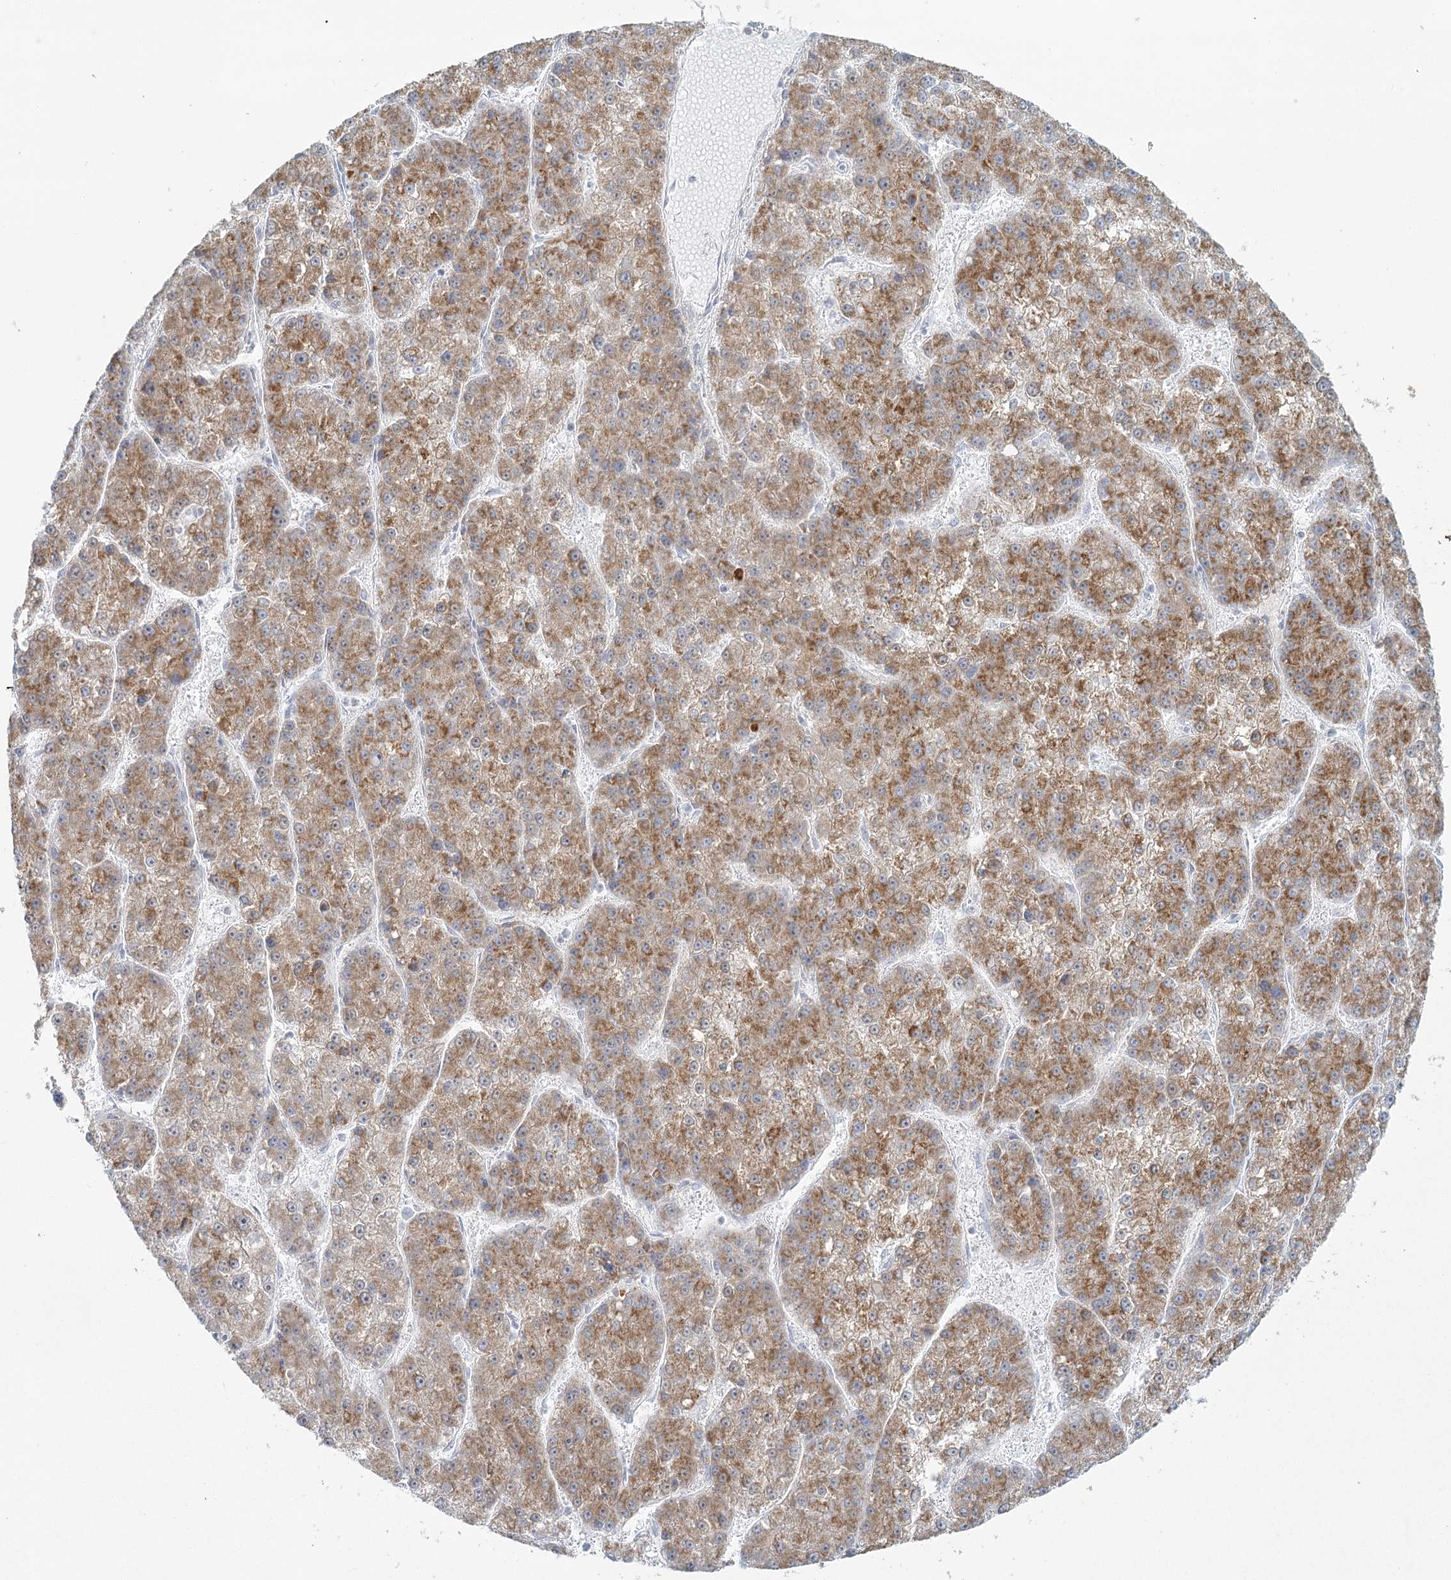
{"staining": {"intensity": "moderate", "quantity": ">75%", "location": "cytoplasmic/membranous"}, "tissue": "liver cancer", "cell_type": "Tumor cells", "image_type": "cancer", "snomed": [{"axis": "morphology", "description": "Carcinoma, Hepatocellular, NOS"}, {"axis": "topography", "description": "Liver"}], "caption": "Liver hepatocellular carcinoma stained with a protein marker displays moderate staining in tumor cells.", "gene": "BPHL", "patient": {"sex": "female", "age": 73}}